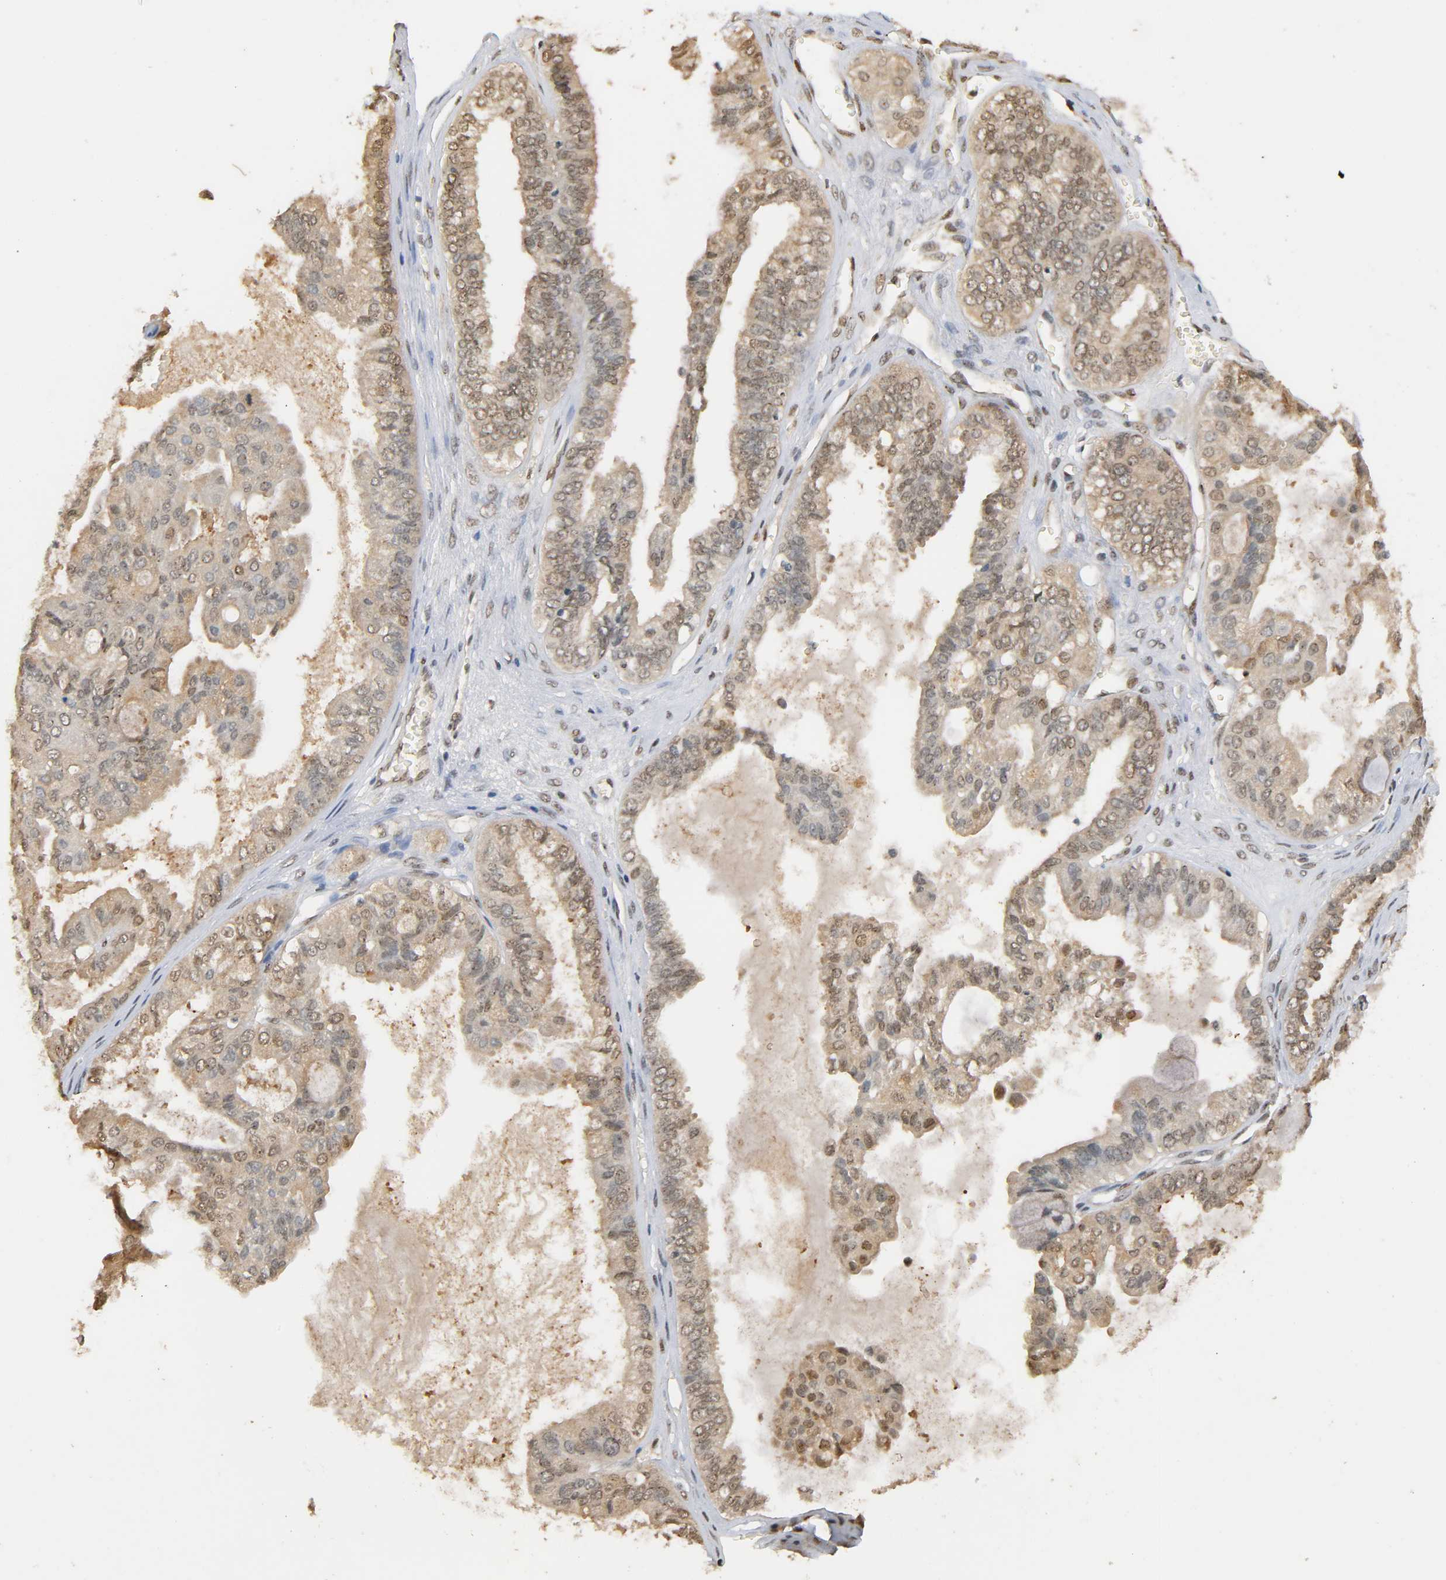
{"staining": {"intensity": "weak", "quantity": "25%-75%", "location": "nuclear"}, "tissue": "ovarian cancer", "cell_type": "Tumor cells", "image_type": "cancer", "snomed": [{"axis": "morphology", "description": "Carcinoma, NOS"}, {"axis": "morphology", "description": "Carcinoma, endometroid"}, {"axis": "topography", "description": "Ovary"}], "caption": "Immunohistochemical staining of human endometroid carcinoma (ovarian) shows weak nuclear protein positivity in about 25%-75% of tumor cells.", "gene": "UBC", "patient": {"sex": "female", "age": 50}}